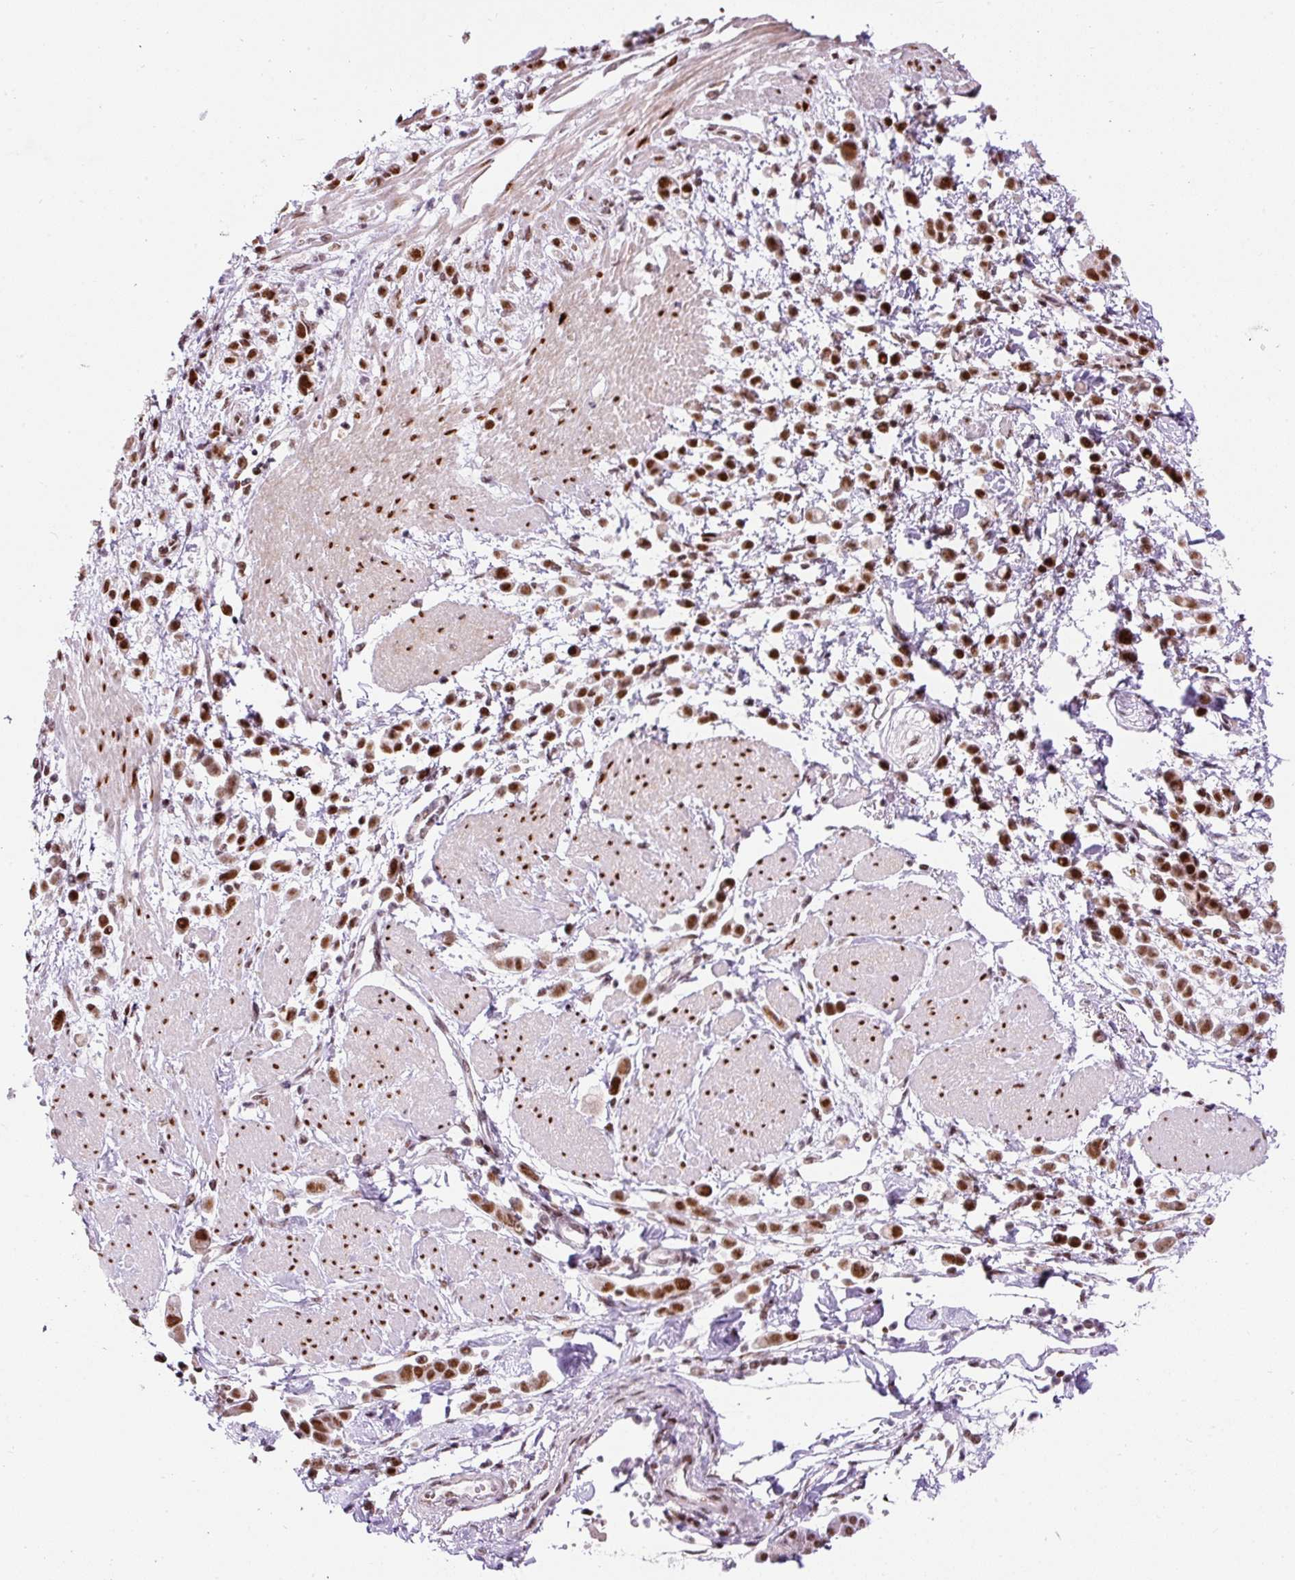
{"staining": {"intensity": "strong", "quantity": ">75%", "location": "nuclear"}, "tissue": "pancreatic cancer", "cell_type": "Tumor cells", "image_type": "cancer", "snomed": [{"axis": "morphology", "description": "Normal tissue, NOS"}, {"axis": "morphology", "description": "Adenocarcinoma, NOS"}, {"axis": "topography", "description": "Pancreas"}], "caption": "A brown stain highlights strong nuclear positivity of a protein in adenocarcinoma (pancreatic) tumor cells.", "gene": "HNRNPC", "patient": {"sex": "female", "age": 64}}